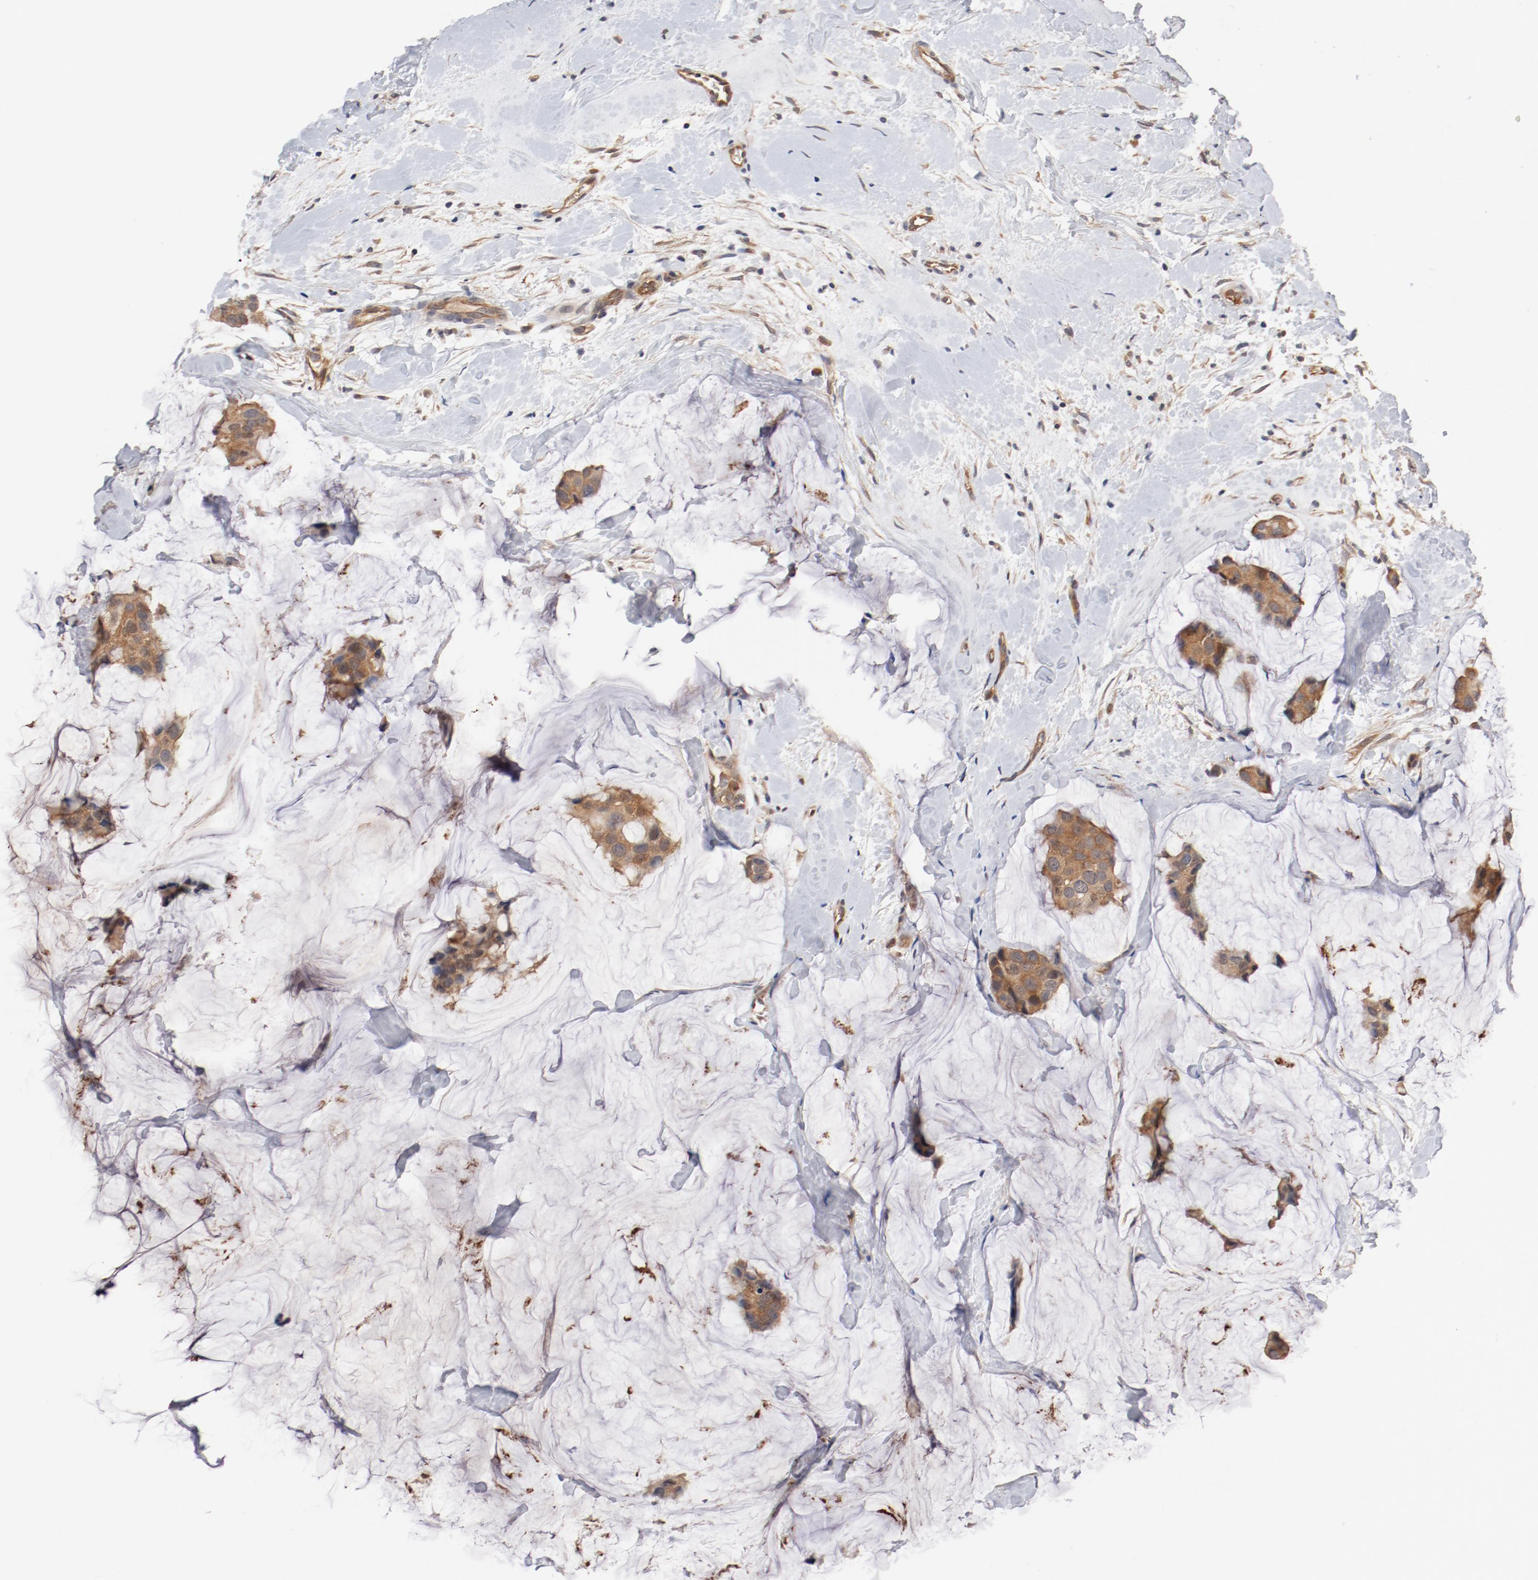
{"staining": {"intensity": "moderate", "quantity": ">75%", "location": "cytoplasmic/membranous"}, "tissue": "breast cancer", "cell_type": "Tumor cells", "image_type": "cancer", "snomed": [{"axis": "morphology", "description": "Normal tissue, NOS"}, {"axis": "morphology", "description": "Duct carcinoma"}, {"axis": "topography", "description": "Breast"}], "caption": "Immunohistochemical staining of human breast cancer (infiltrating ductal carcinoma) displays moderate cytoplasmic/membranous protein expression in approximately >75% of tumor cells.", "gene": "PITPNM2", "patient": {"sex": "female", "age": 50}}